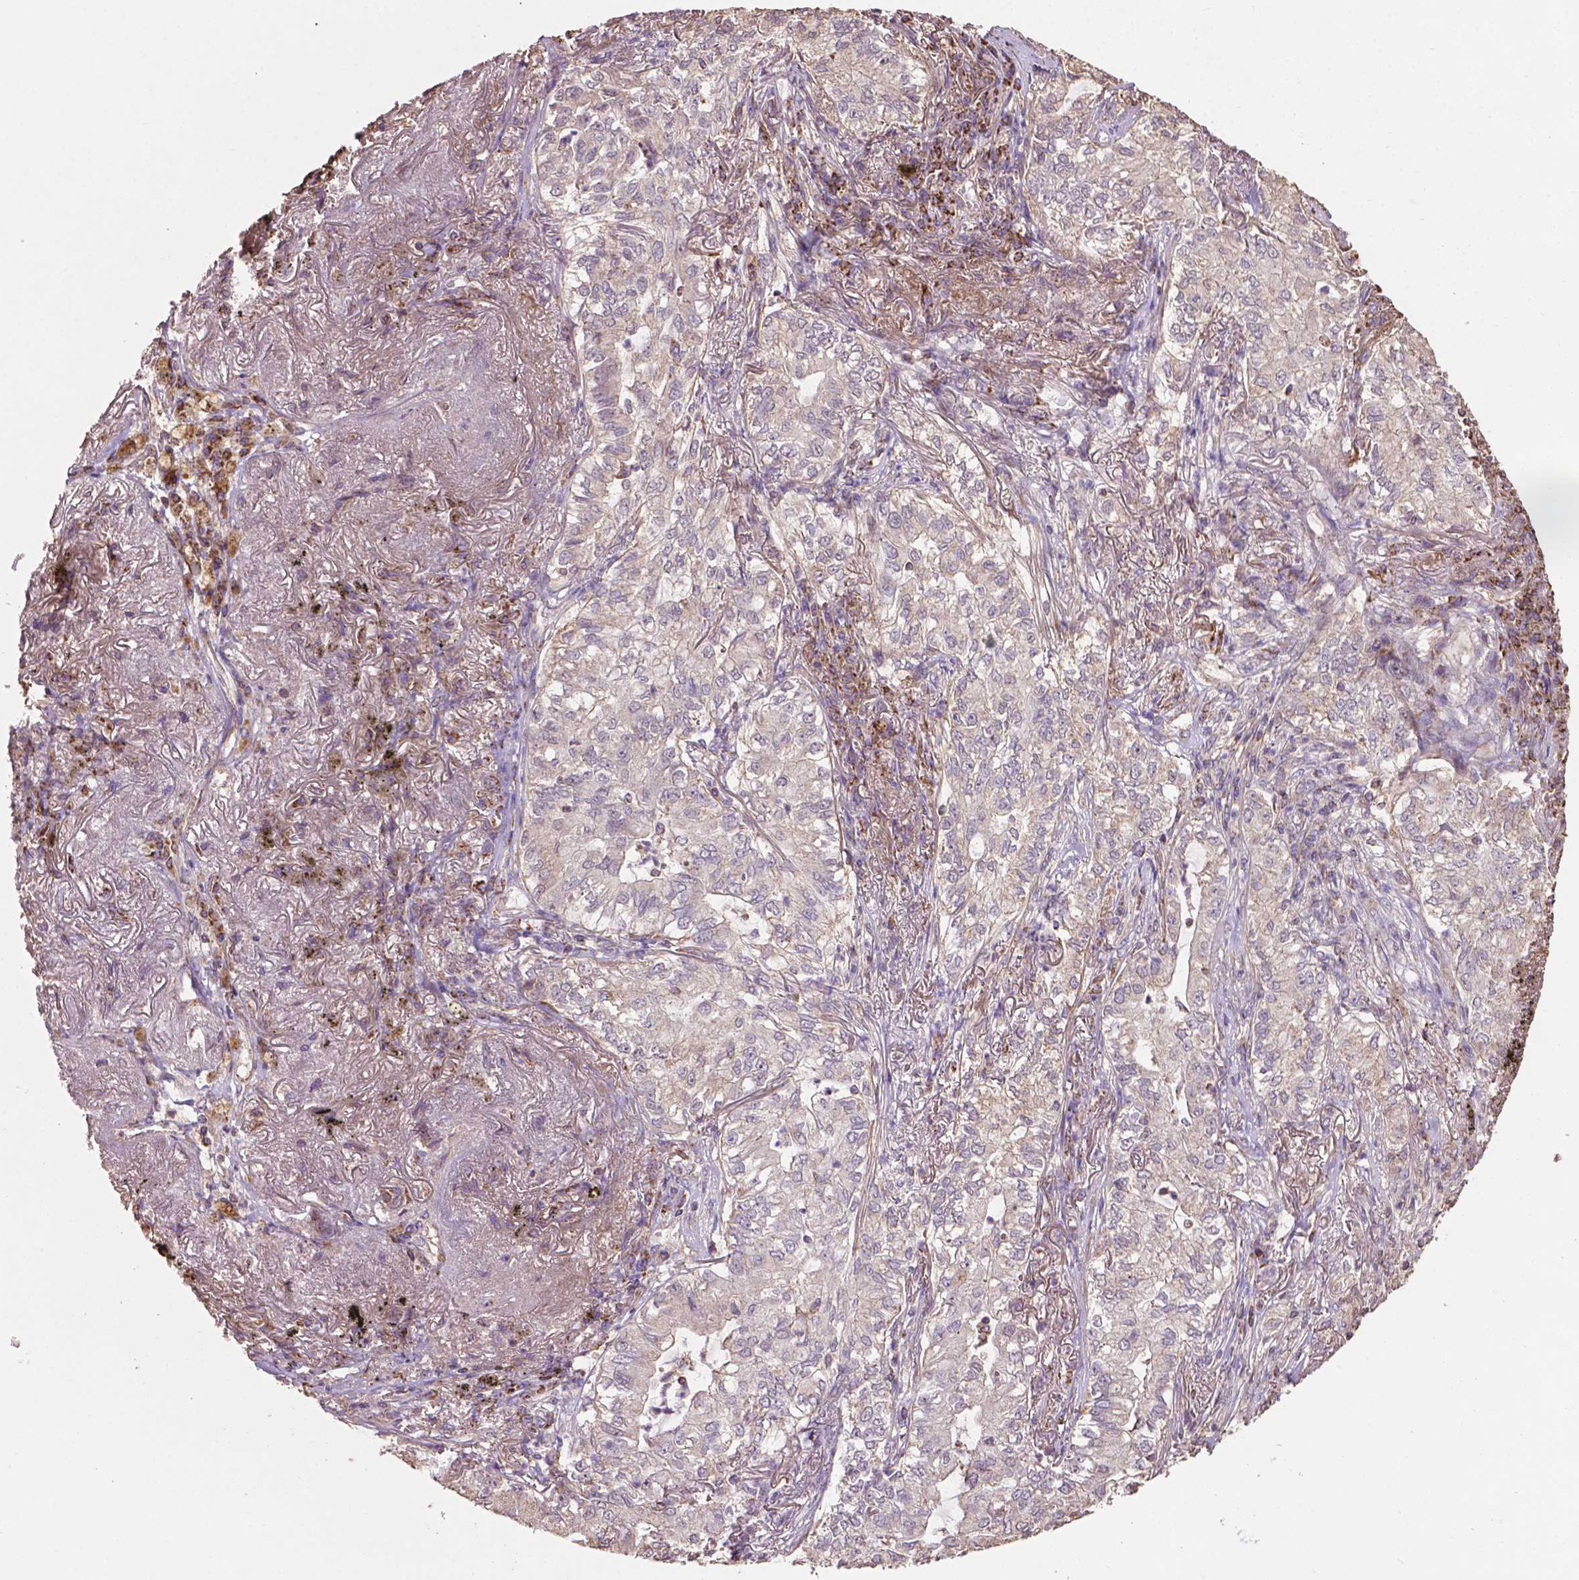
{"staining": {"intensity": "negative", "quantity": "none", "location": "none"}, "tissue": "lung cancer", "cell_type": "Tumor cells", "image_type": "cancer", "snomed": [{"axis": "morphology", "description": "Adenocarcinoma, NOS"}, {"axis": "topography", "description": "Lung"}], "caption": "Immunohistochemistry (IHC) photomicrograph of human lung adenocarcinoma stained for a protein (brown), which shows no positivity in tumor cells.", "gene": "LRR1", "patient": {"sex": "female", "age": 73}}